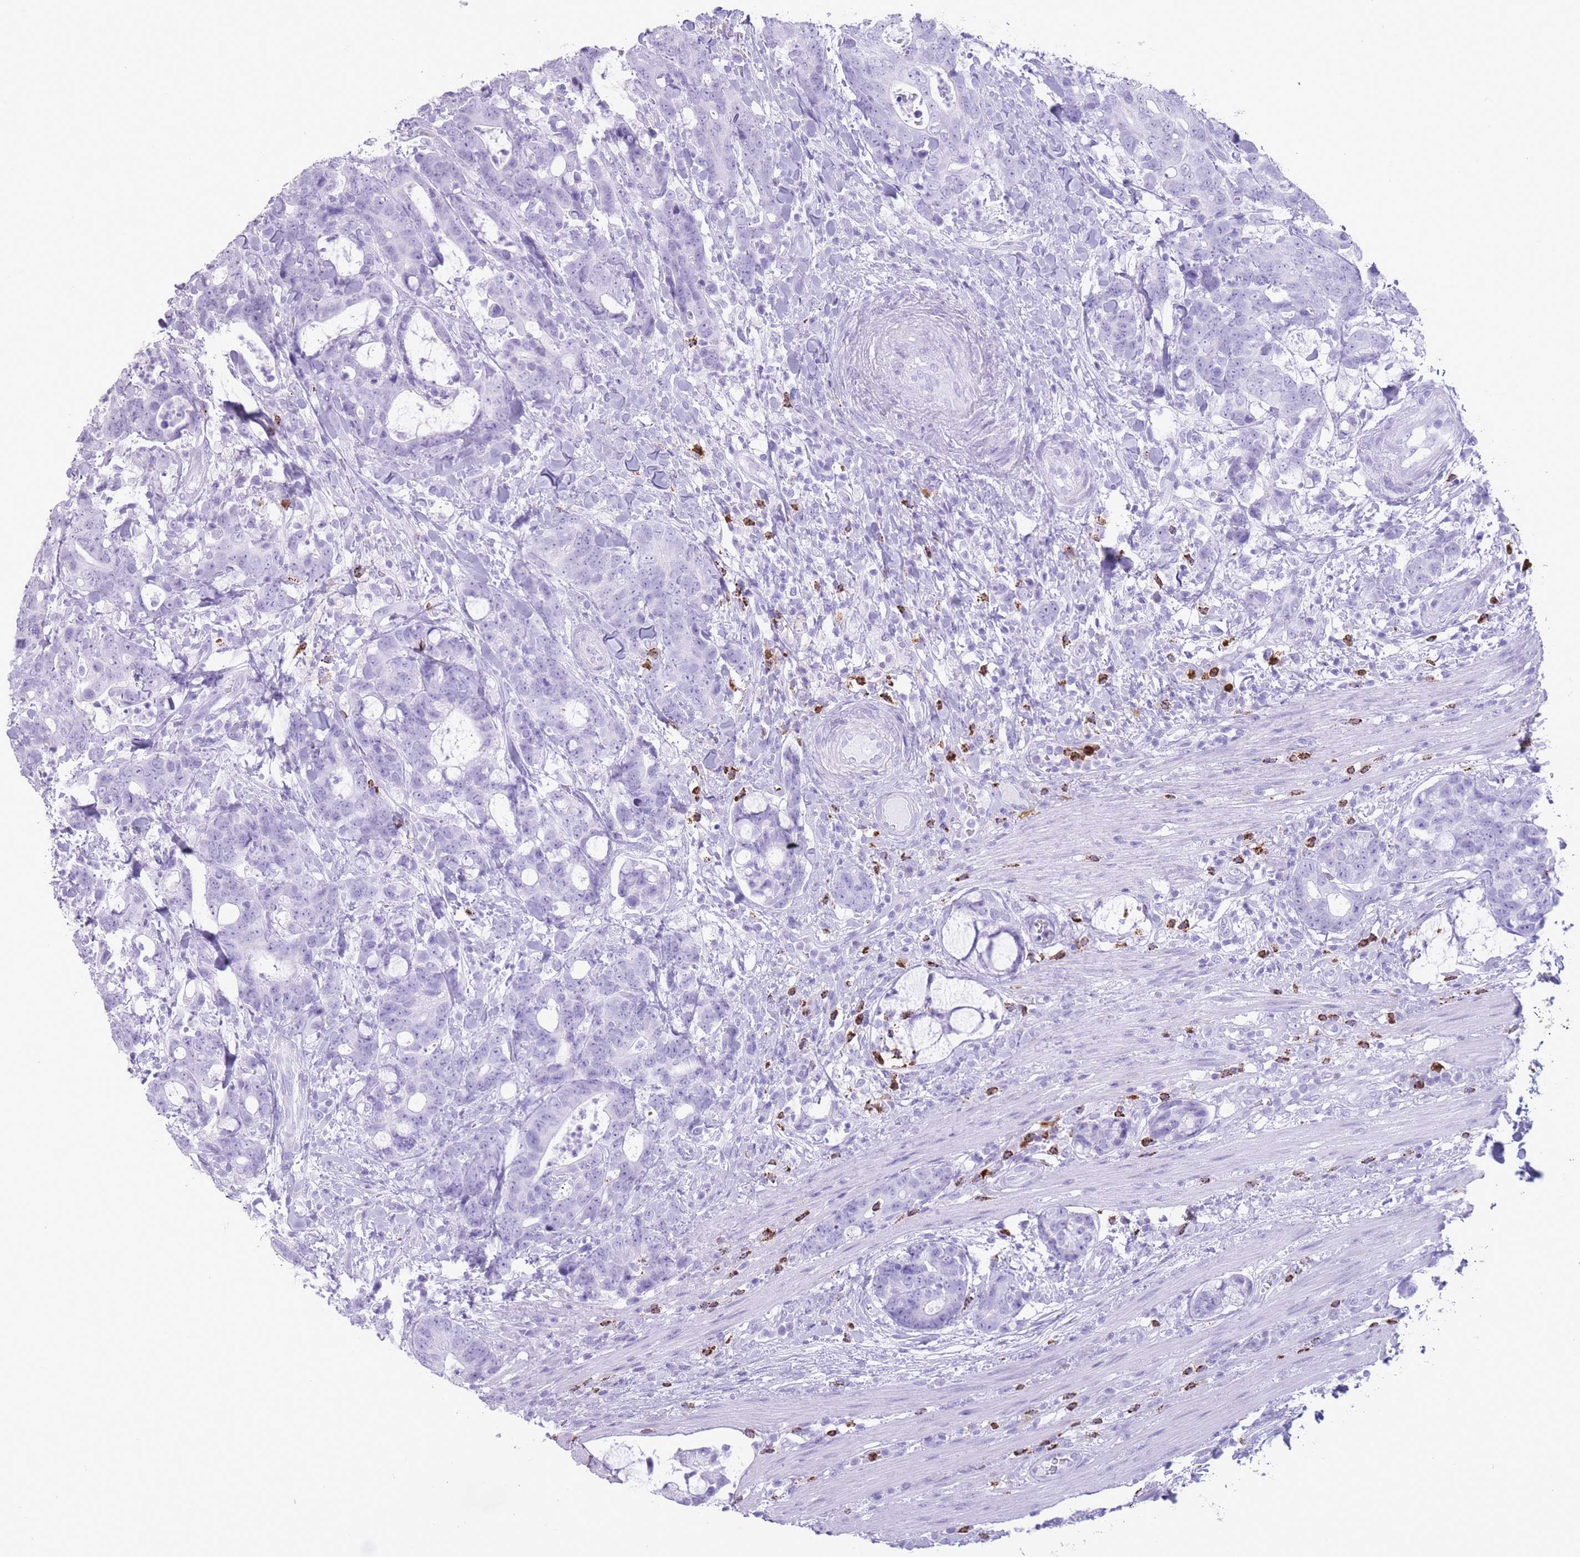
{"staining": {"intensity": "negative", "quantity": "none", "location": "none"}, "tissue": "colorectal cancer", "cell_type": "Tumor cells", "image_type": "cancer", "snomed": [{"axis": "morphology", "description": "Adenocarcinoma, NOS"}, {"axis": "topography", "description": "Colon"}], "caption": "Protein analysis of adenocarcinoma (colorectal) demonstrates no significant staining in tumor cells.", "gene": "OR4F21", "patient": {"sex": "female", "age": 82}}